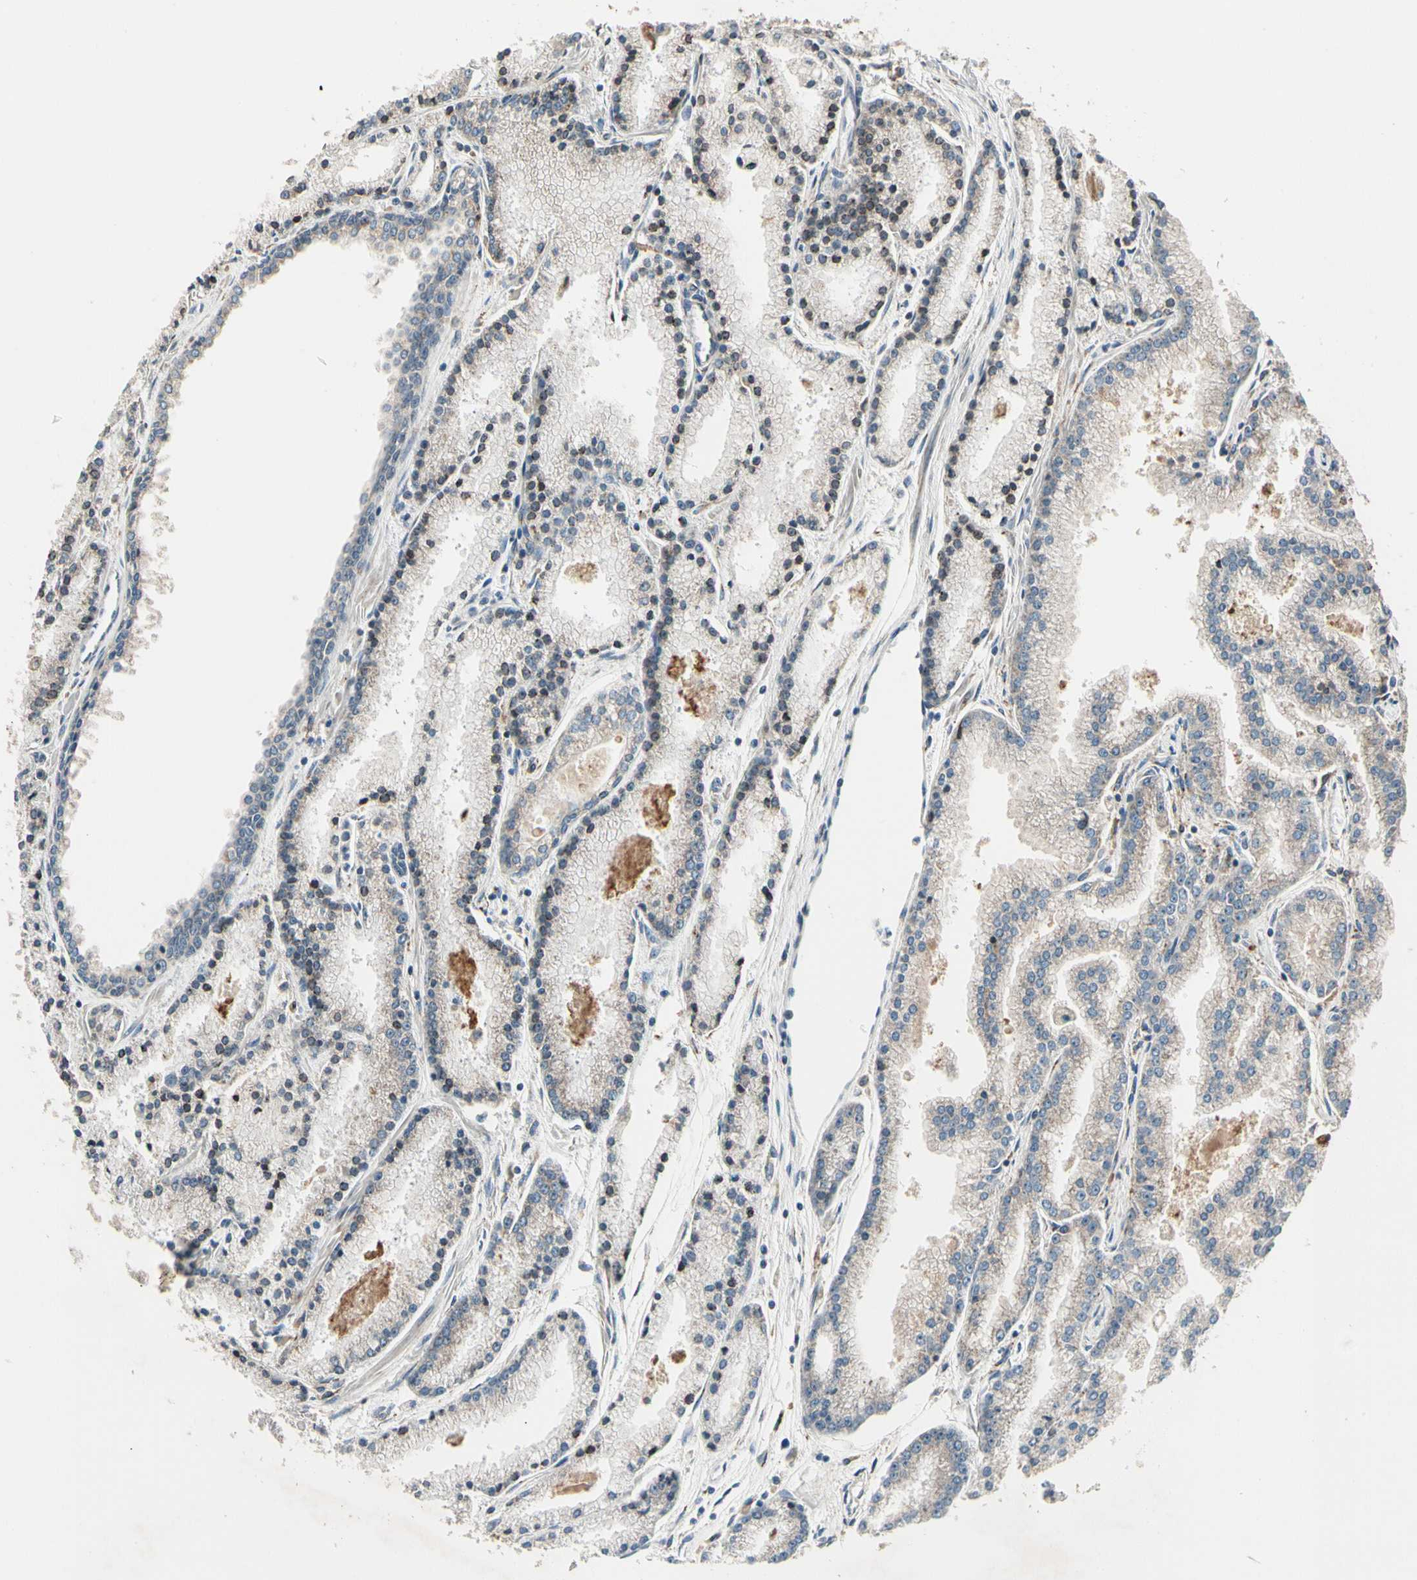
{"staining": {"intensity": "weak", "quantity": ">75%", "location": "cytoplasmic/membranous"}, "tissue": "prostate cancer", "cell_type": "Tumor cells", "image_type": "cancer", "snomed": [{"axis": "morphology", "description": "Adenocarcinoma, High grade"}, {"axis": "topography", "description": "Prostate"}], "caption": "The immunohistochemical stain highlights weak cytoplasmic/membranous positivity in tumor cells of prostate cancer (adenocarcinoma (high-grade)) tissue. (Stains: DAB in brown, nuclei in blue, Microscopy: brightfield microscopy at high magnification).", "gene": "MRPL9", "patient": {"sex": "male", "age": 61}}